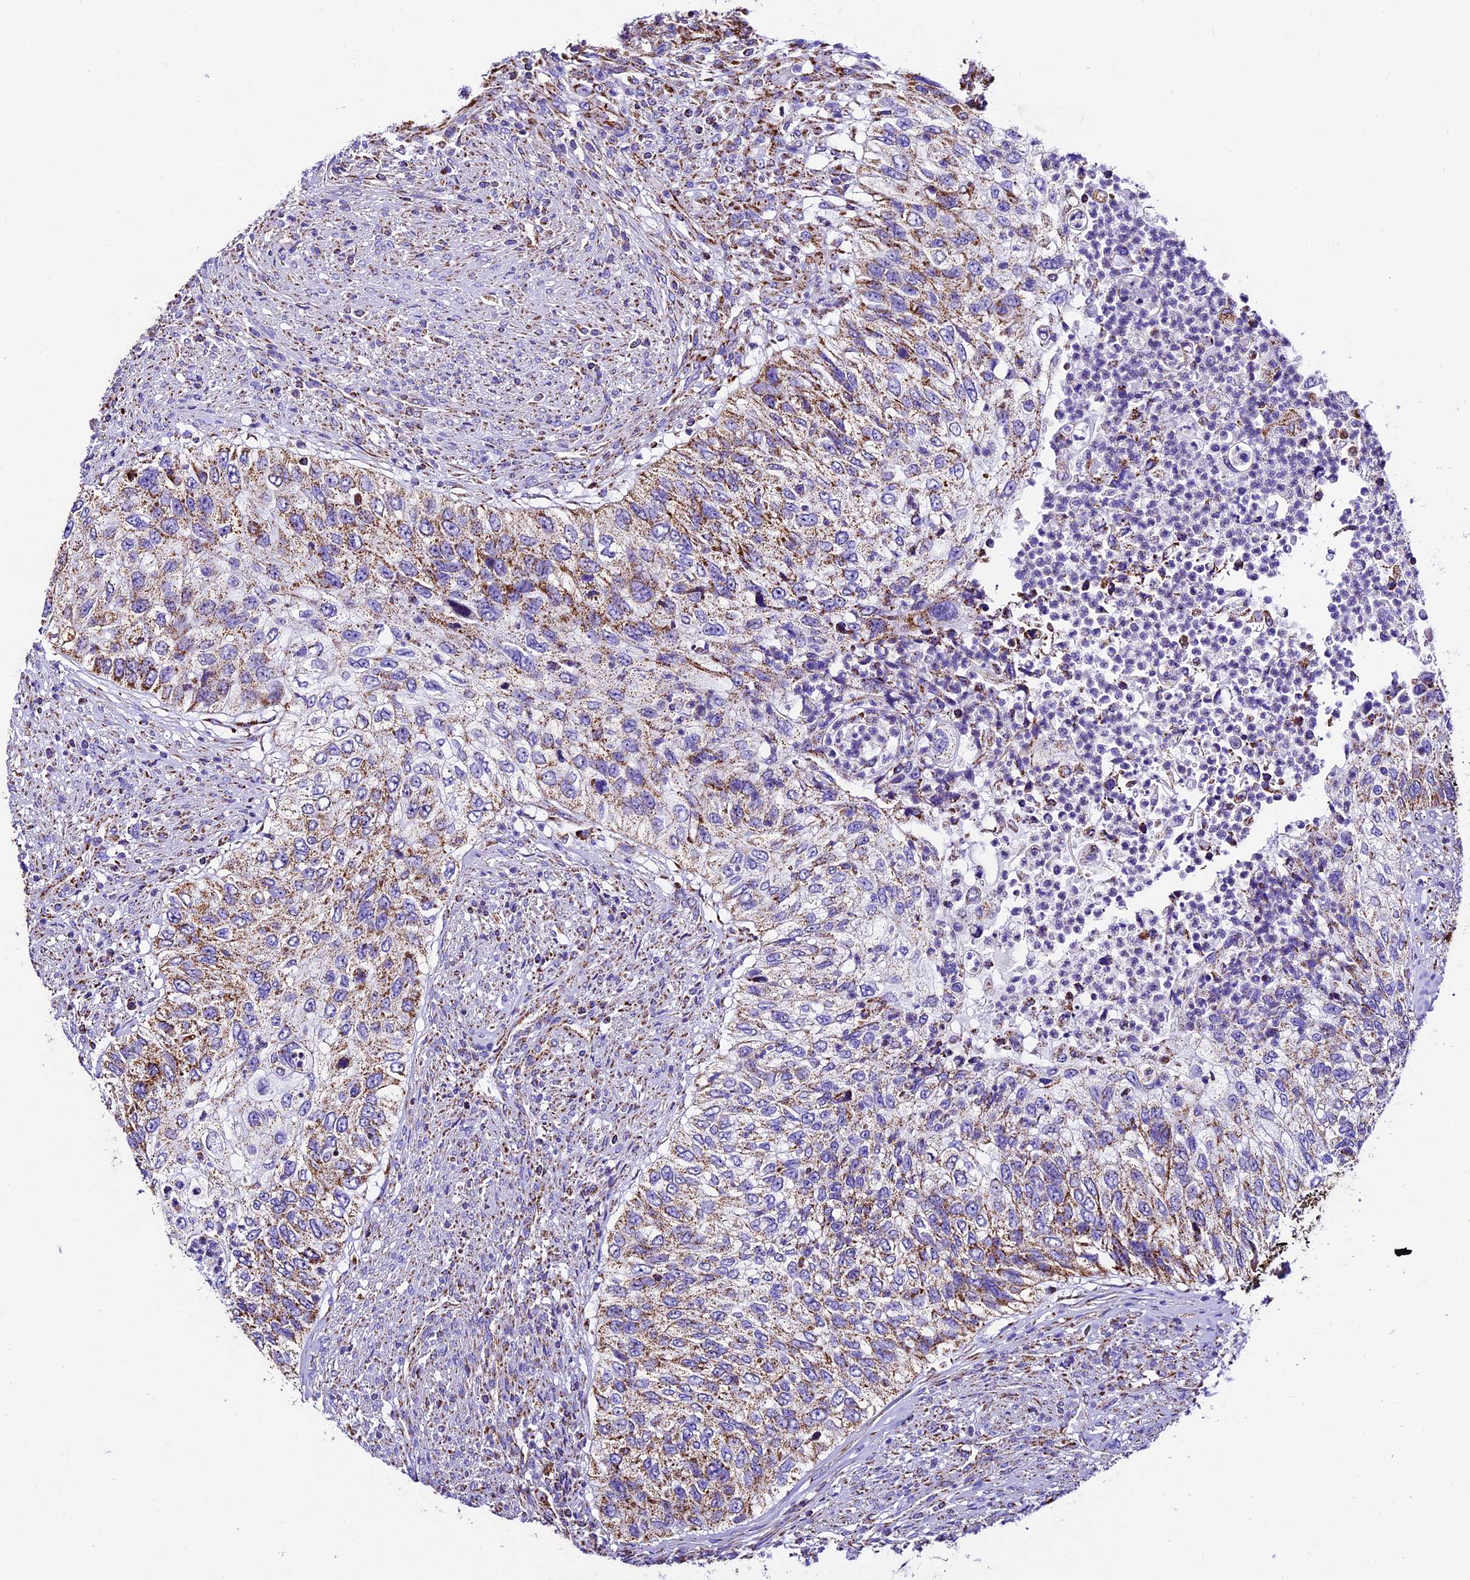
{"staining": {"intensity": "moderate", "quantity": ">75%", "location": "cytoplasmic/membranous"}, "tissue": "urothelial cancer", "cell_type": "Tumor cells", "image_type": "cancer", "snomed": [{"axis": "morphology", "description": "Urothelial carcinoma, High grade"}, {"axis": "topography", "description": "Urinary bladder"}], "caption": "Urothelial carcinoma (high-grade) stained with immunohistochemistry (IHC) reveals moderate cytoplasmic/membranous staining in approximately >75% of tumor cells. The staining is performed using DAB brown chromogen to label protein expression. The nuclei are counter-stained blue using hematoxylin.", "gene": "DCAF5", "patient": {"sex": "female", "age": 60}}